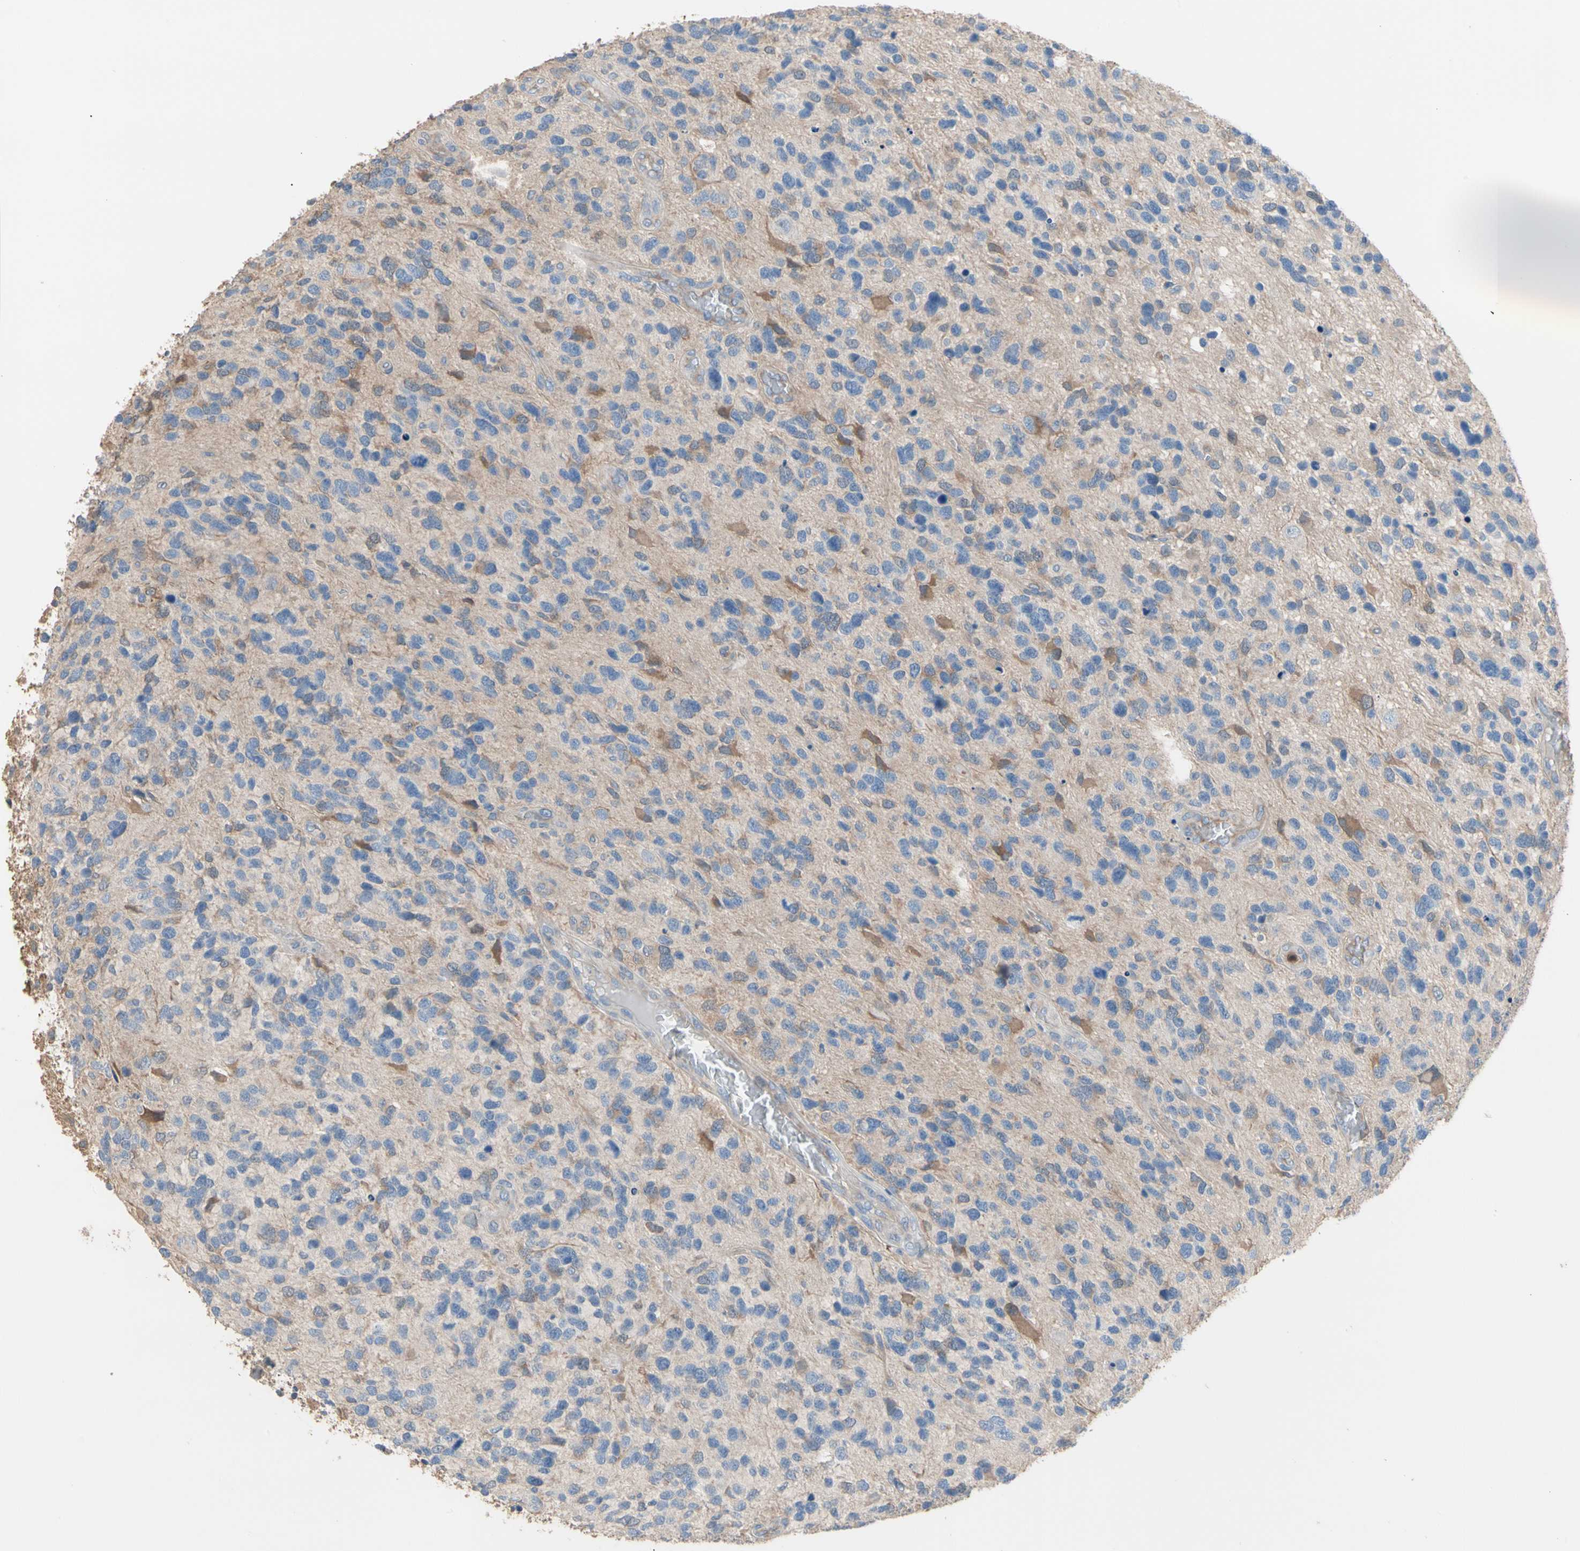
{"staining": {"intensity": "moderate", "quantity": "<25%", "location": "cytoplasmic/membranous"}, "tissue": "glioma", "cell_type": "Tumor cells", "image_type": "cancer", "snomed": [{"axis": "morphology", "description": "Glioma, malignant, High grade"}, {"axis": "topography", "description": "Brain"}], "caption": "Human glioma stained with a brown dye reveals moderate cytoplasmic/membranous positive expression in approximately <25% of tumor cells.", "gene": "BBOX1", "patient": {"sex": "female", "age": 58}}